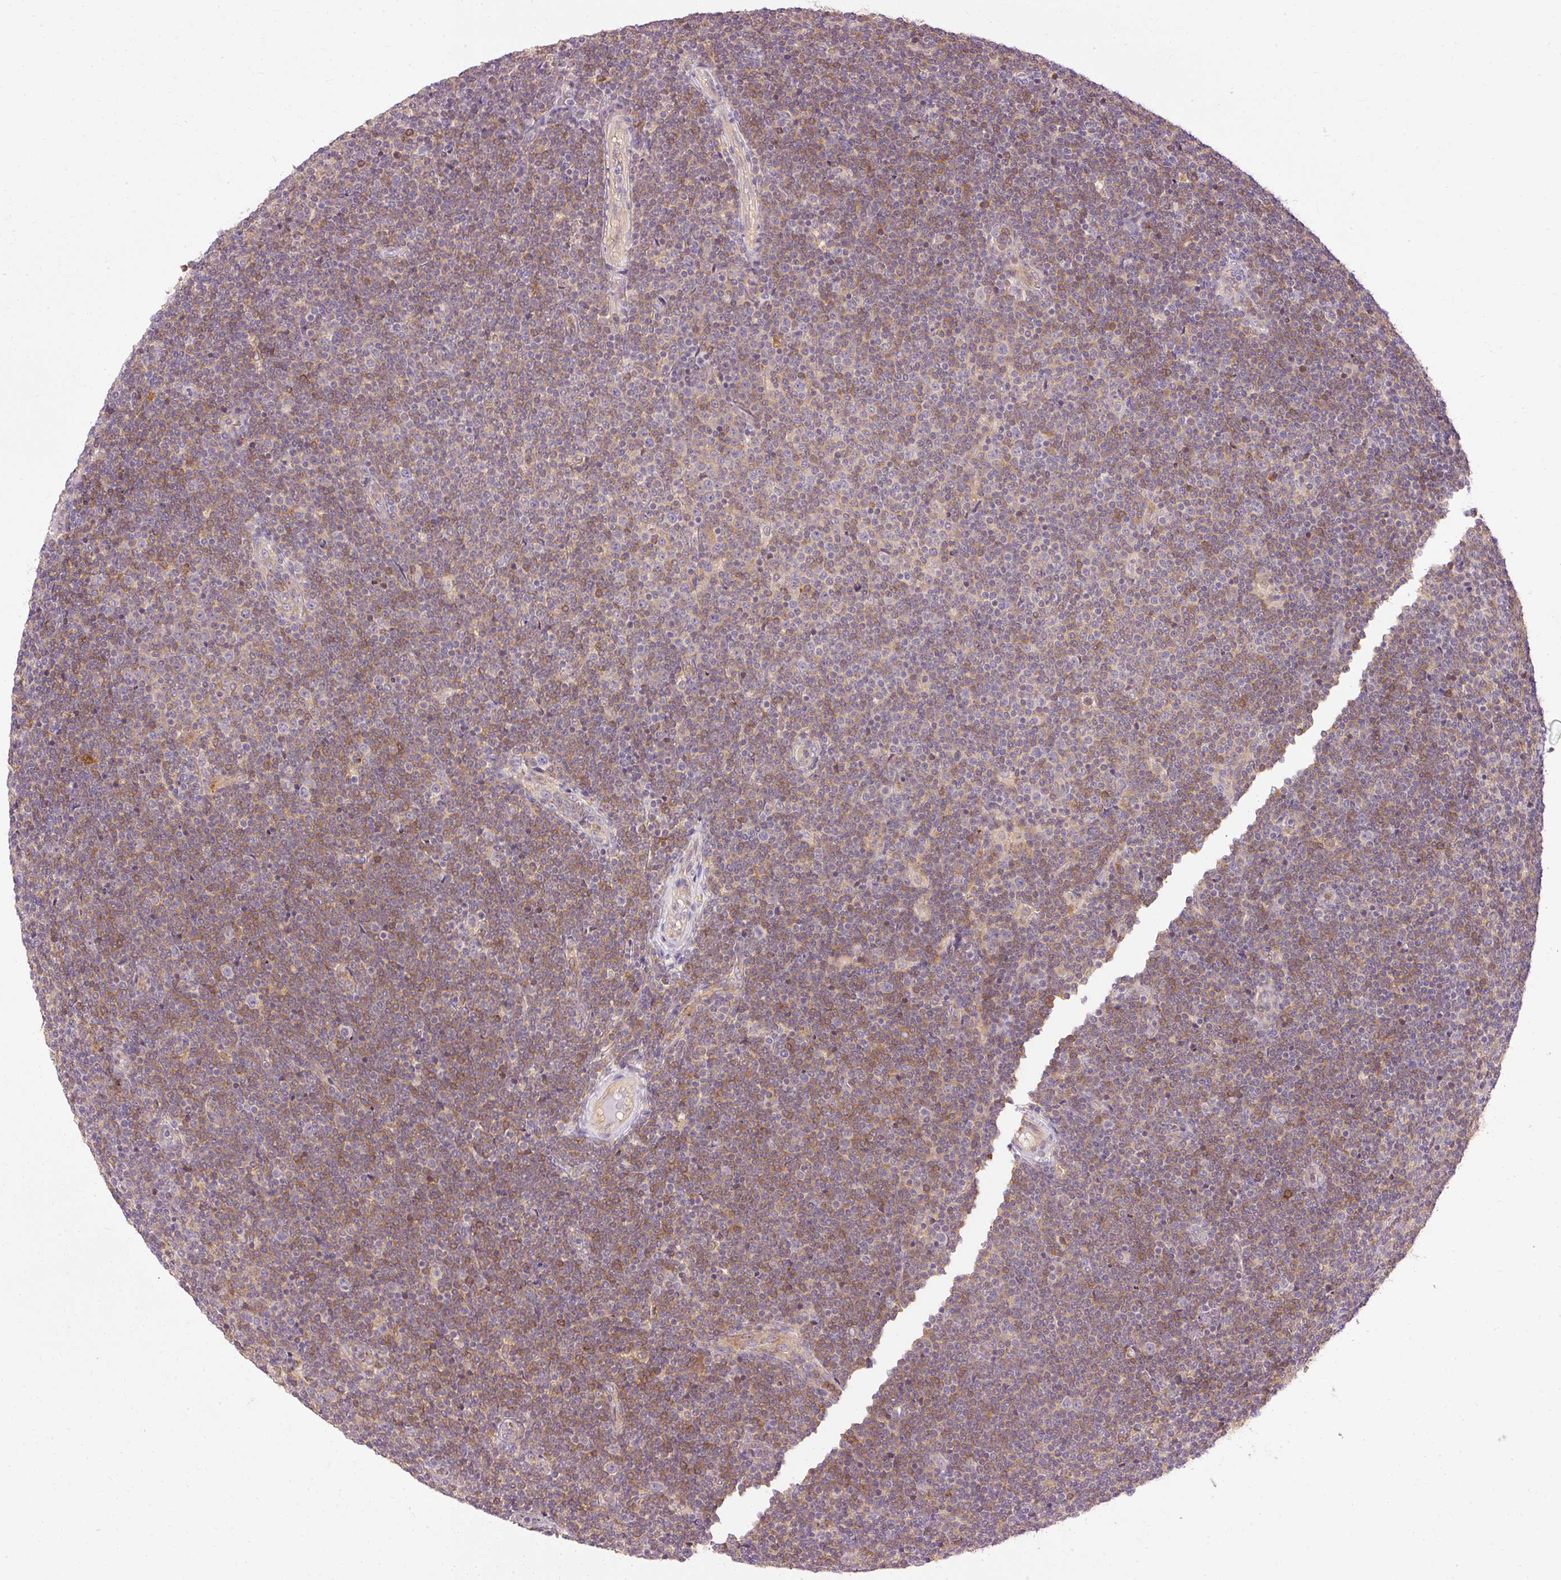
{"staining": {"intensity": "weak", "quantity": "25%-75%", "location": "cytoplasmic/membranous"}, "tissue": "lymphoma", "cell_type": "Tumor cells", "image_type": "cancer", "snomed": [{"axis": "morphology", "description": "Malignant lymphoma, non-Hodgkin's type, Low grade"}, {"axis": "topography", "description": "Lymph node"}], "caption": "This is an image of IHC staining of lymphoma, which shows weak expression in the cytoplasmic/membranous of tumor cells.", "gene": "ARMH3", "patient": {"sex": "male", "age": 48}}